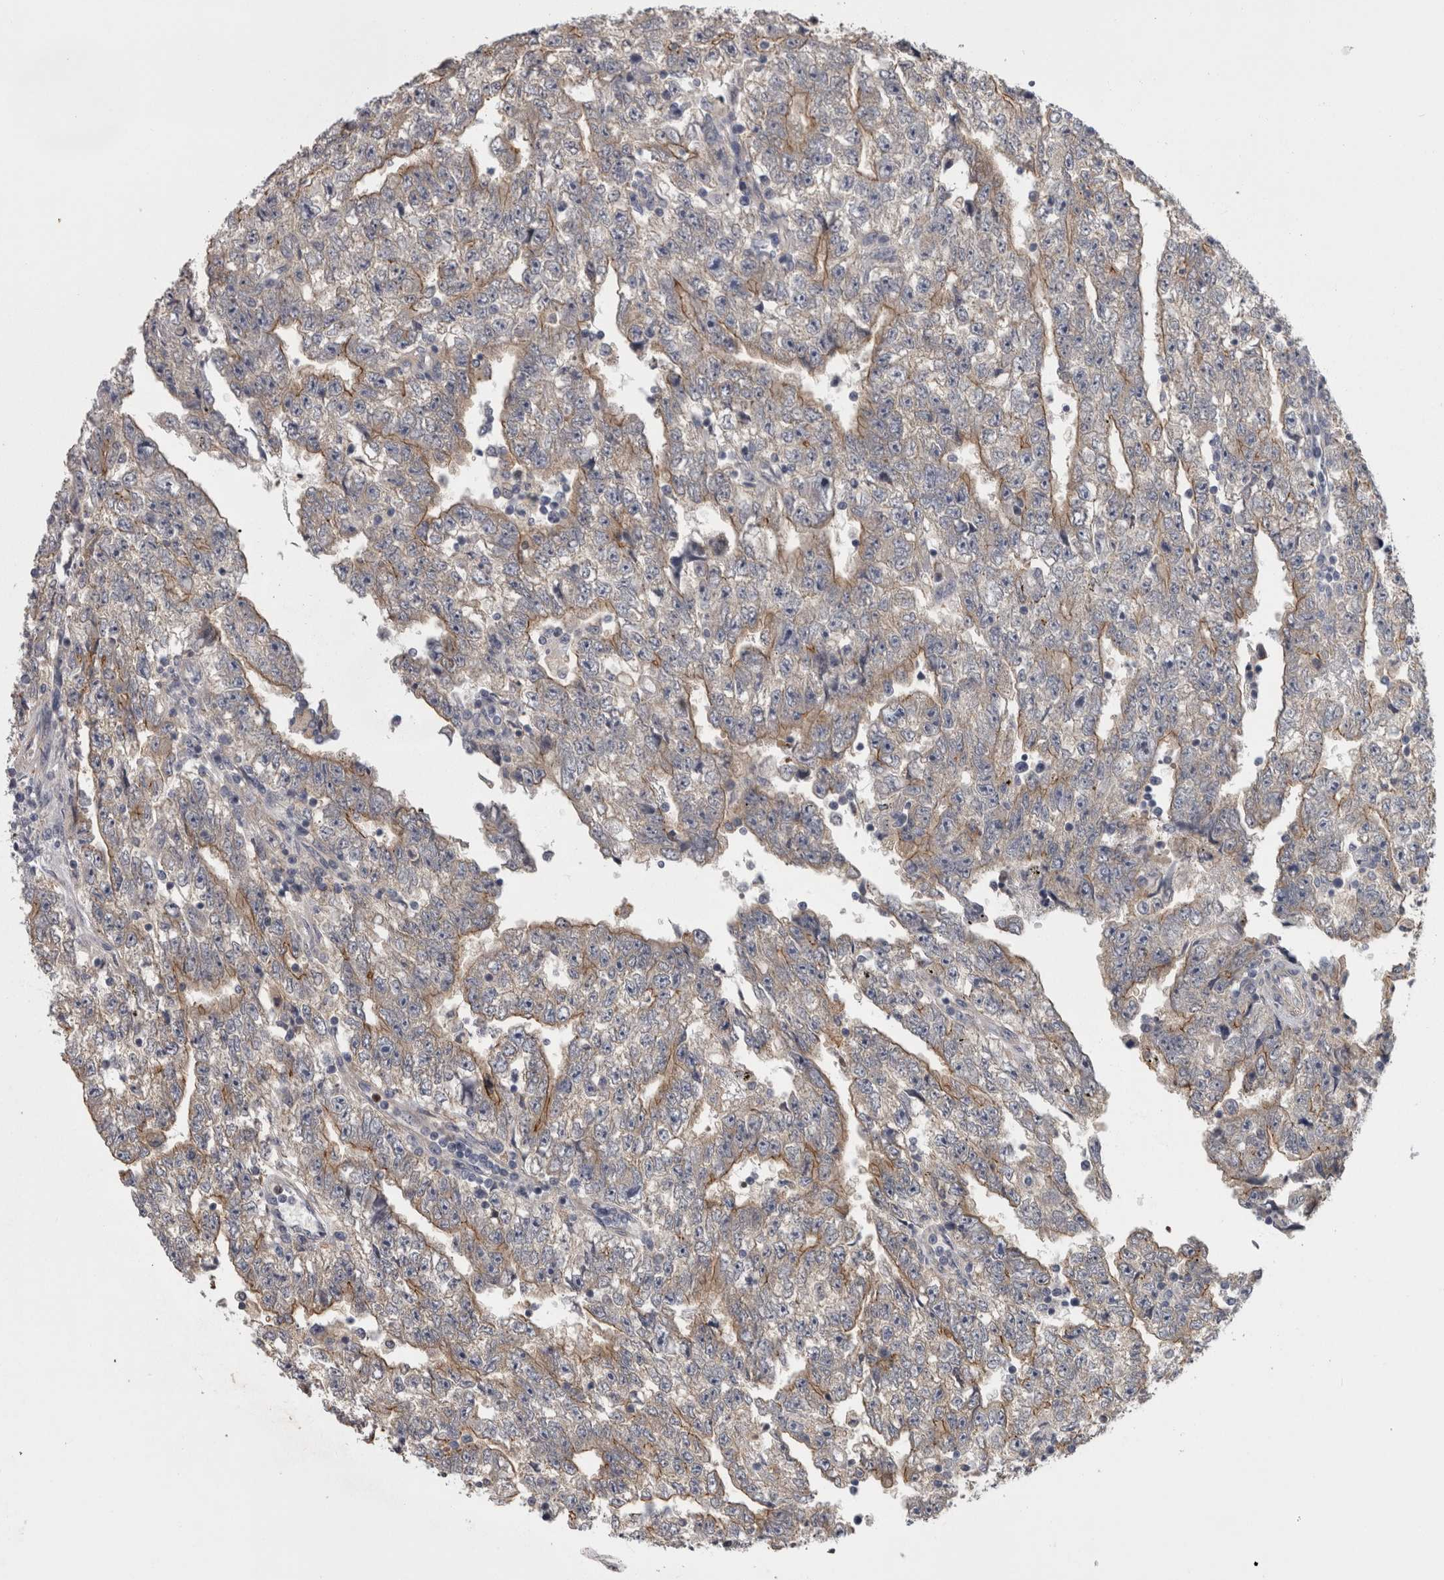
{"staining": {"intensity": "weak", "quantity": "<25%", "location": "cytoplasmic/membranous"}, "tissue": "testis cancer", "cell_type": "Tumor cells", "image_type": "cancer", "snomed": [{"axis": "morphology", "description": "Carcinoma, Embryonal, NOS"}, {"axis": "topography", "description": "Testis"}], "caption": "Immunohistochemistry micrograph of human testis embryonal carcinoma stained for a protein (brown), which demonstrates no staining in tumor cells.", "gene": "PRKCI", "patient": {"sex": "male", "age": 25}}